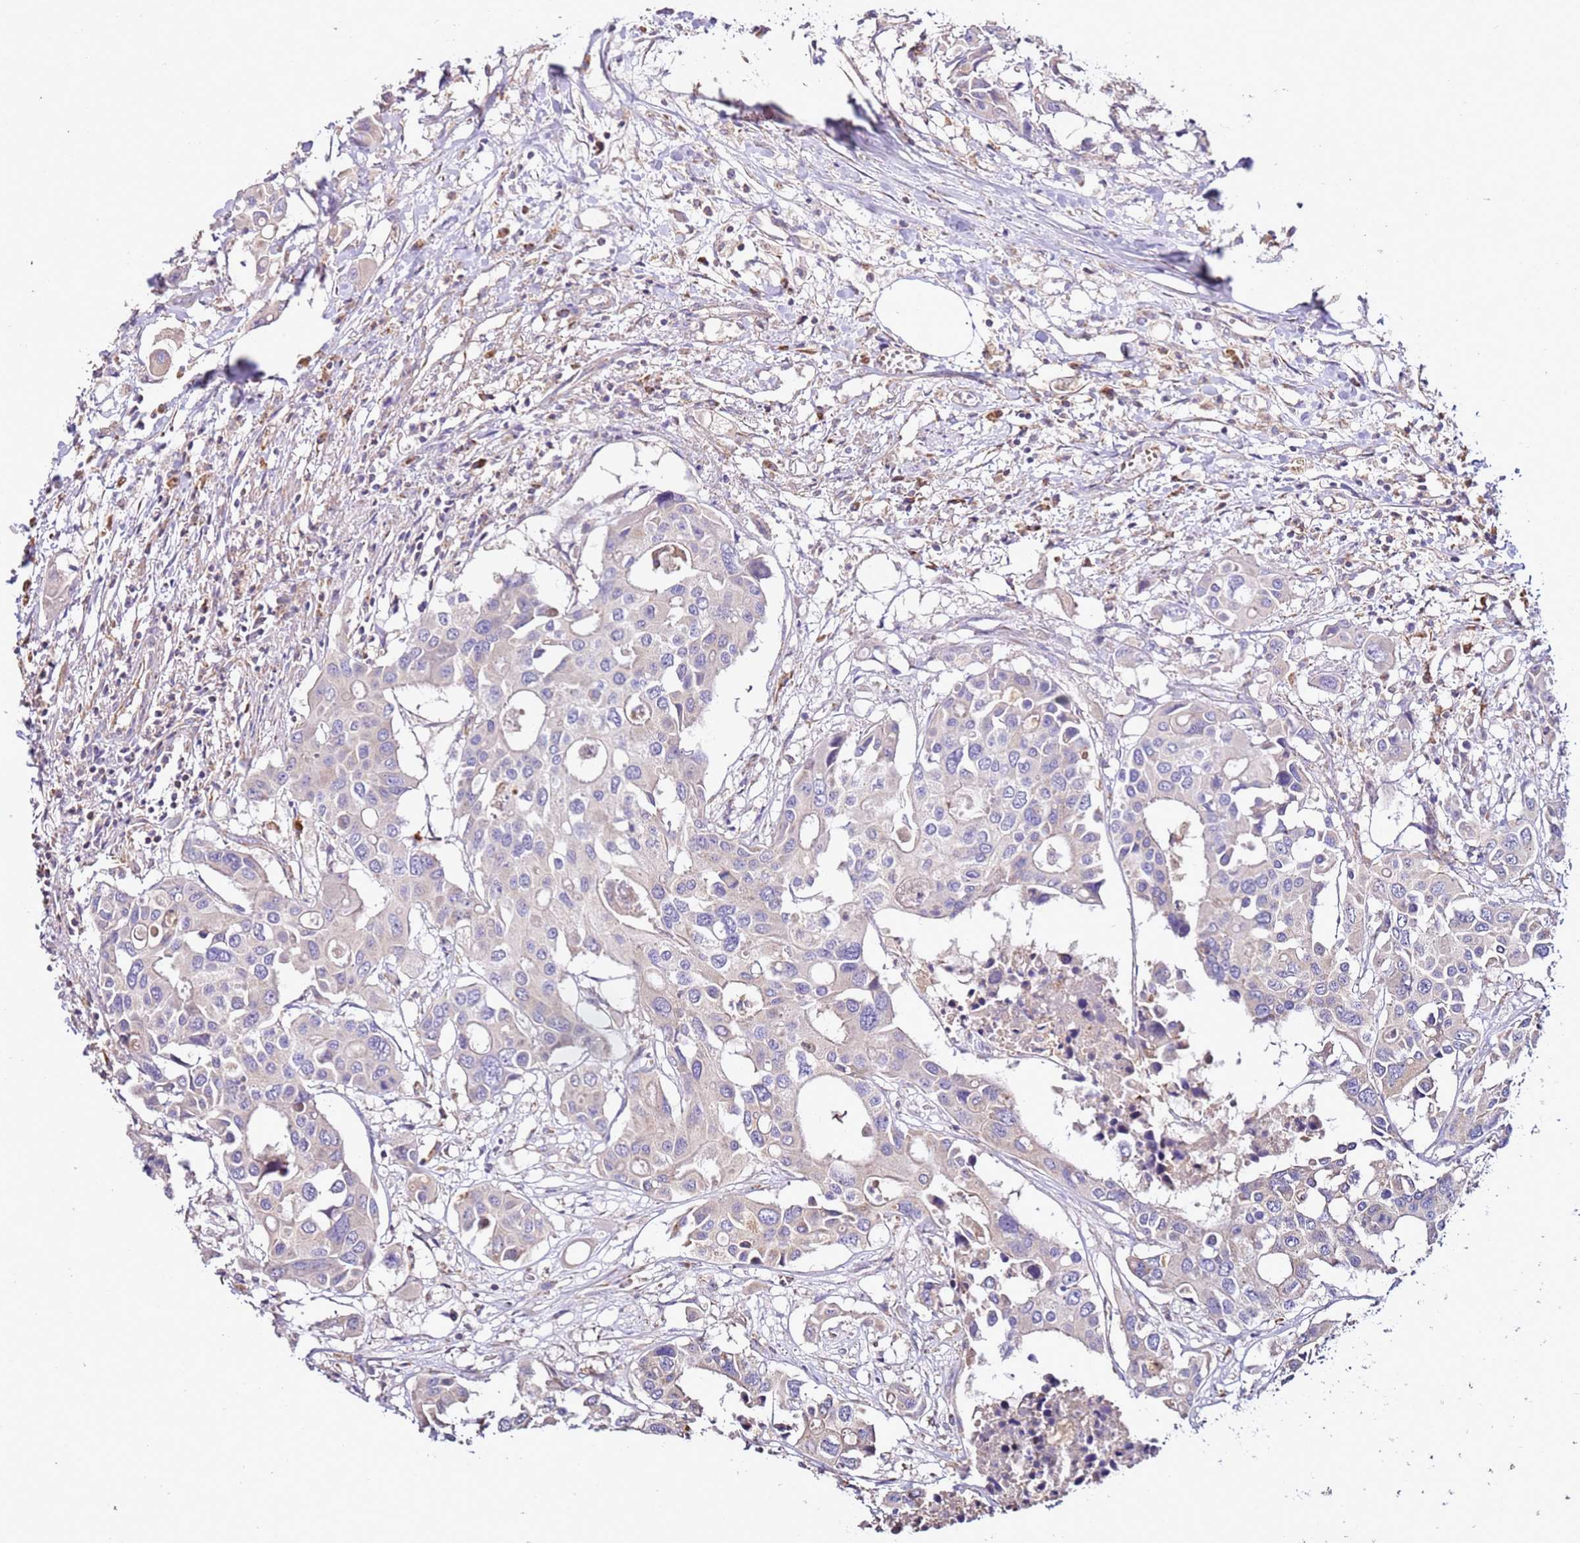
{"staining": {"intensity": "negative", "quantity": "none", "location": "none"}, "tissue": "colorectal cancer", "cell_type": "Tumor cells", "image_type": "cancer", "snomed": [{"axis": "morphology", "description": "Adenocarcinoma, NOS"}, {"axis": "topography", "description": "Colon"}], "caption": "Immunohistochemistry micrograph of human colorectal cancer stained for a protein (brown), which exhibits no staining in tumor cells.", "gene": "OR2B11", "patient": {"sex": "male", "age": 77}}